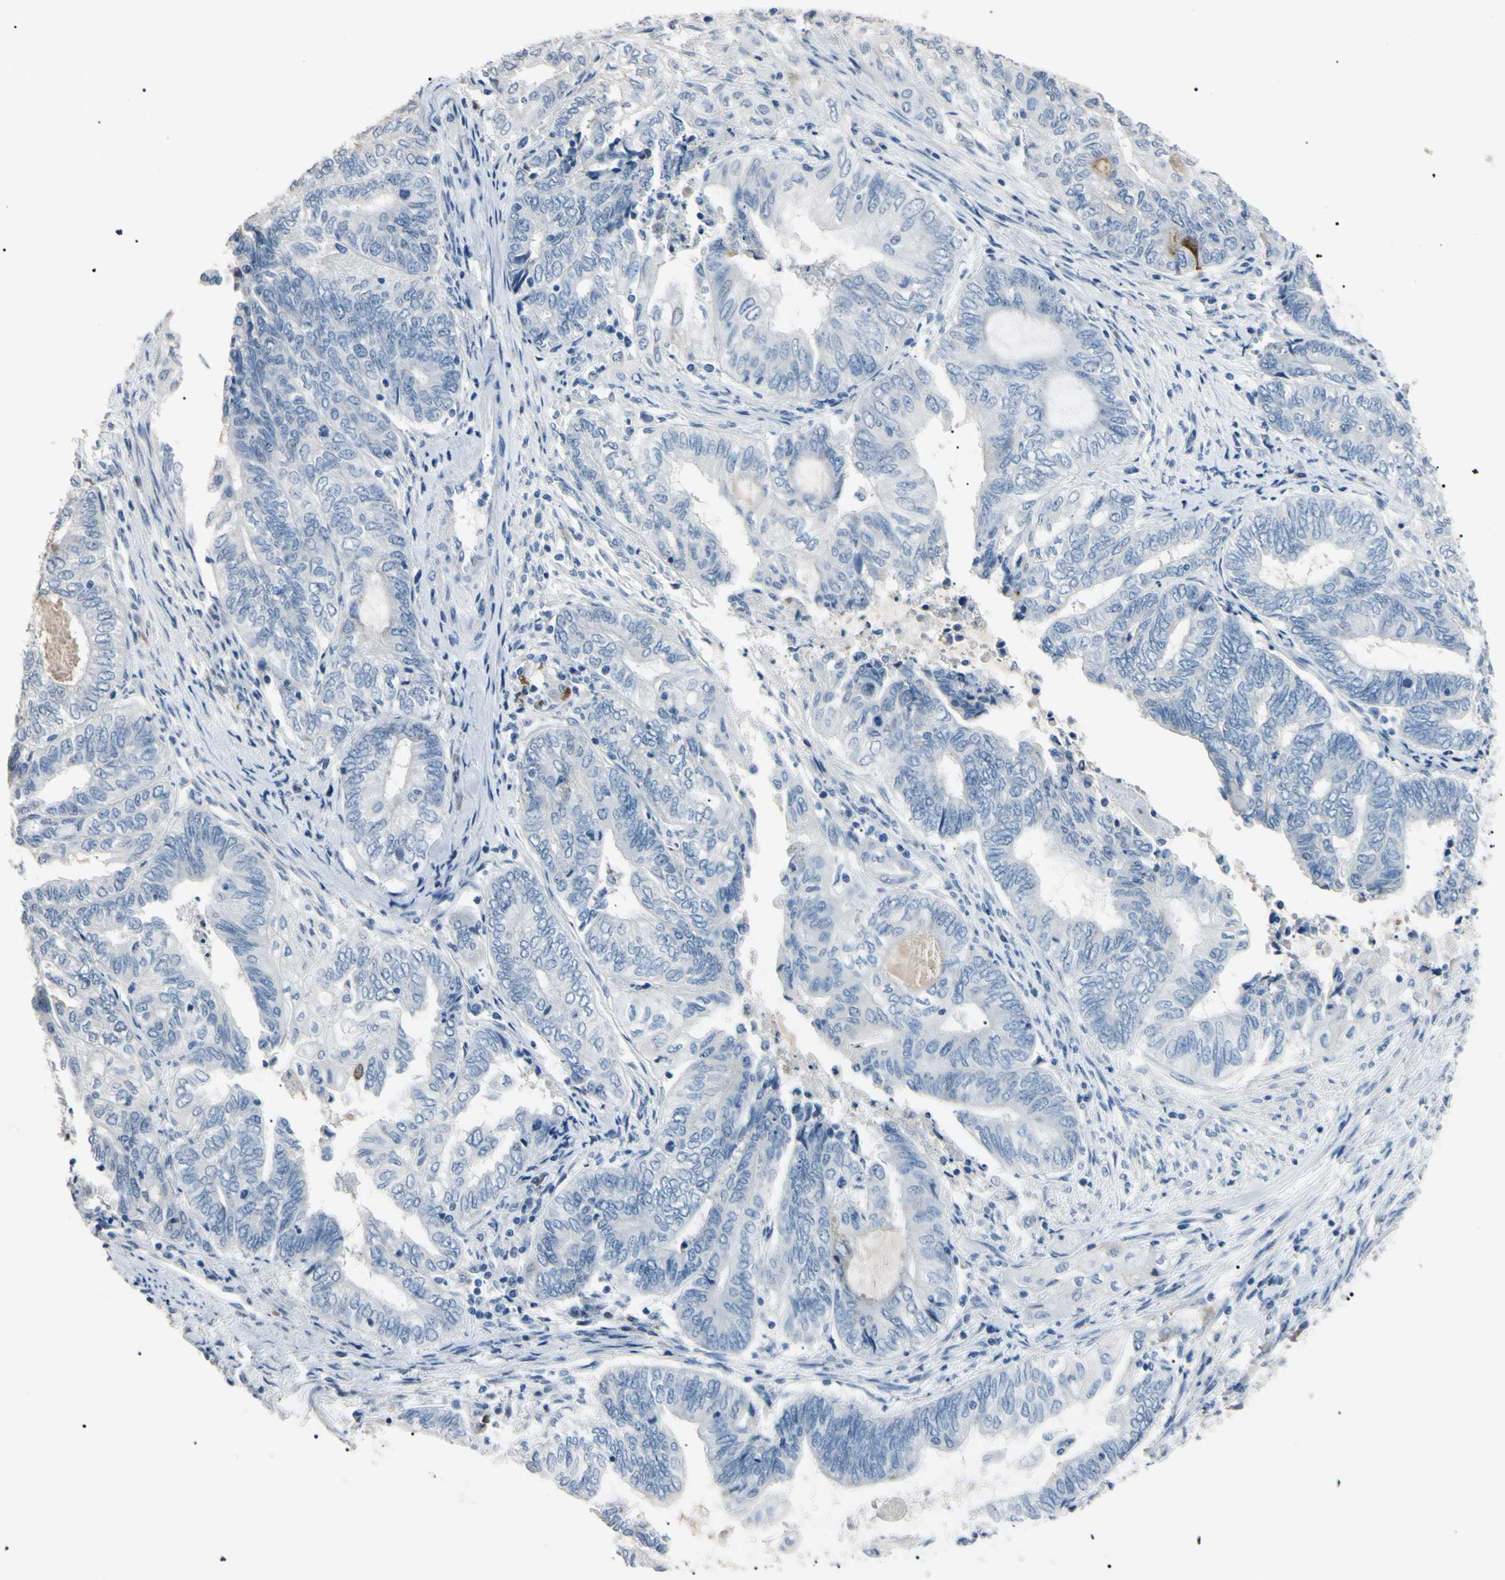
{"staining": {"intensity": "negative", "quantity": "none", "location": "none"}, "tissue": "endometrial cancer", "cell_type": "Tumor cells", "image_type": "cancer", "snomed": [{"axis": "morphology", "description": "Adenocarcinoma, NOS"}, {"axis": "topography", "description": "Uterus"}, {"axis": "topography", "description": "Endometrium"}], "caption": "Tumor cells show no significant protein expression in adenocarcinoma (endometrial). Brightfield microscopy of immunohistochemistry (IHC) stained with DAB (3,3'-diaminobenzidine) (brown) and hematoxylin (blue), captured at high magnification.", "gene": "CGB3", "patient": {"sex": "female", "age": 70}}